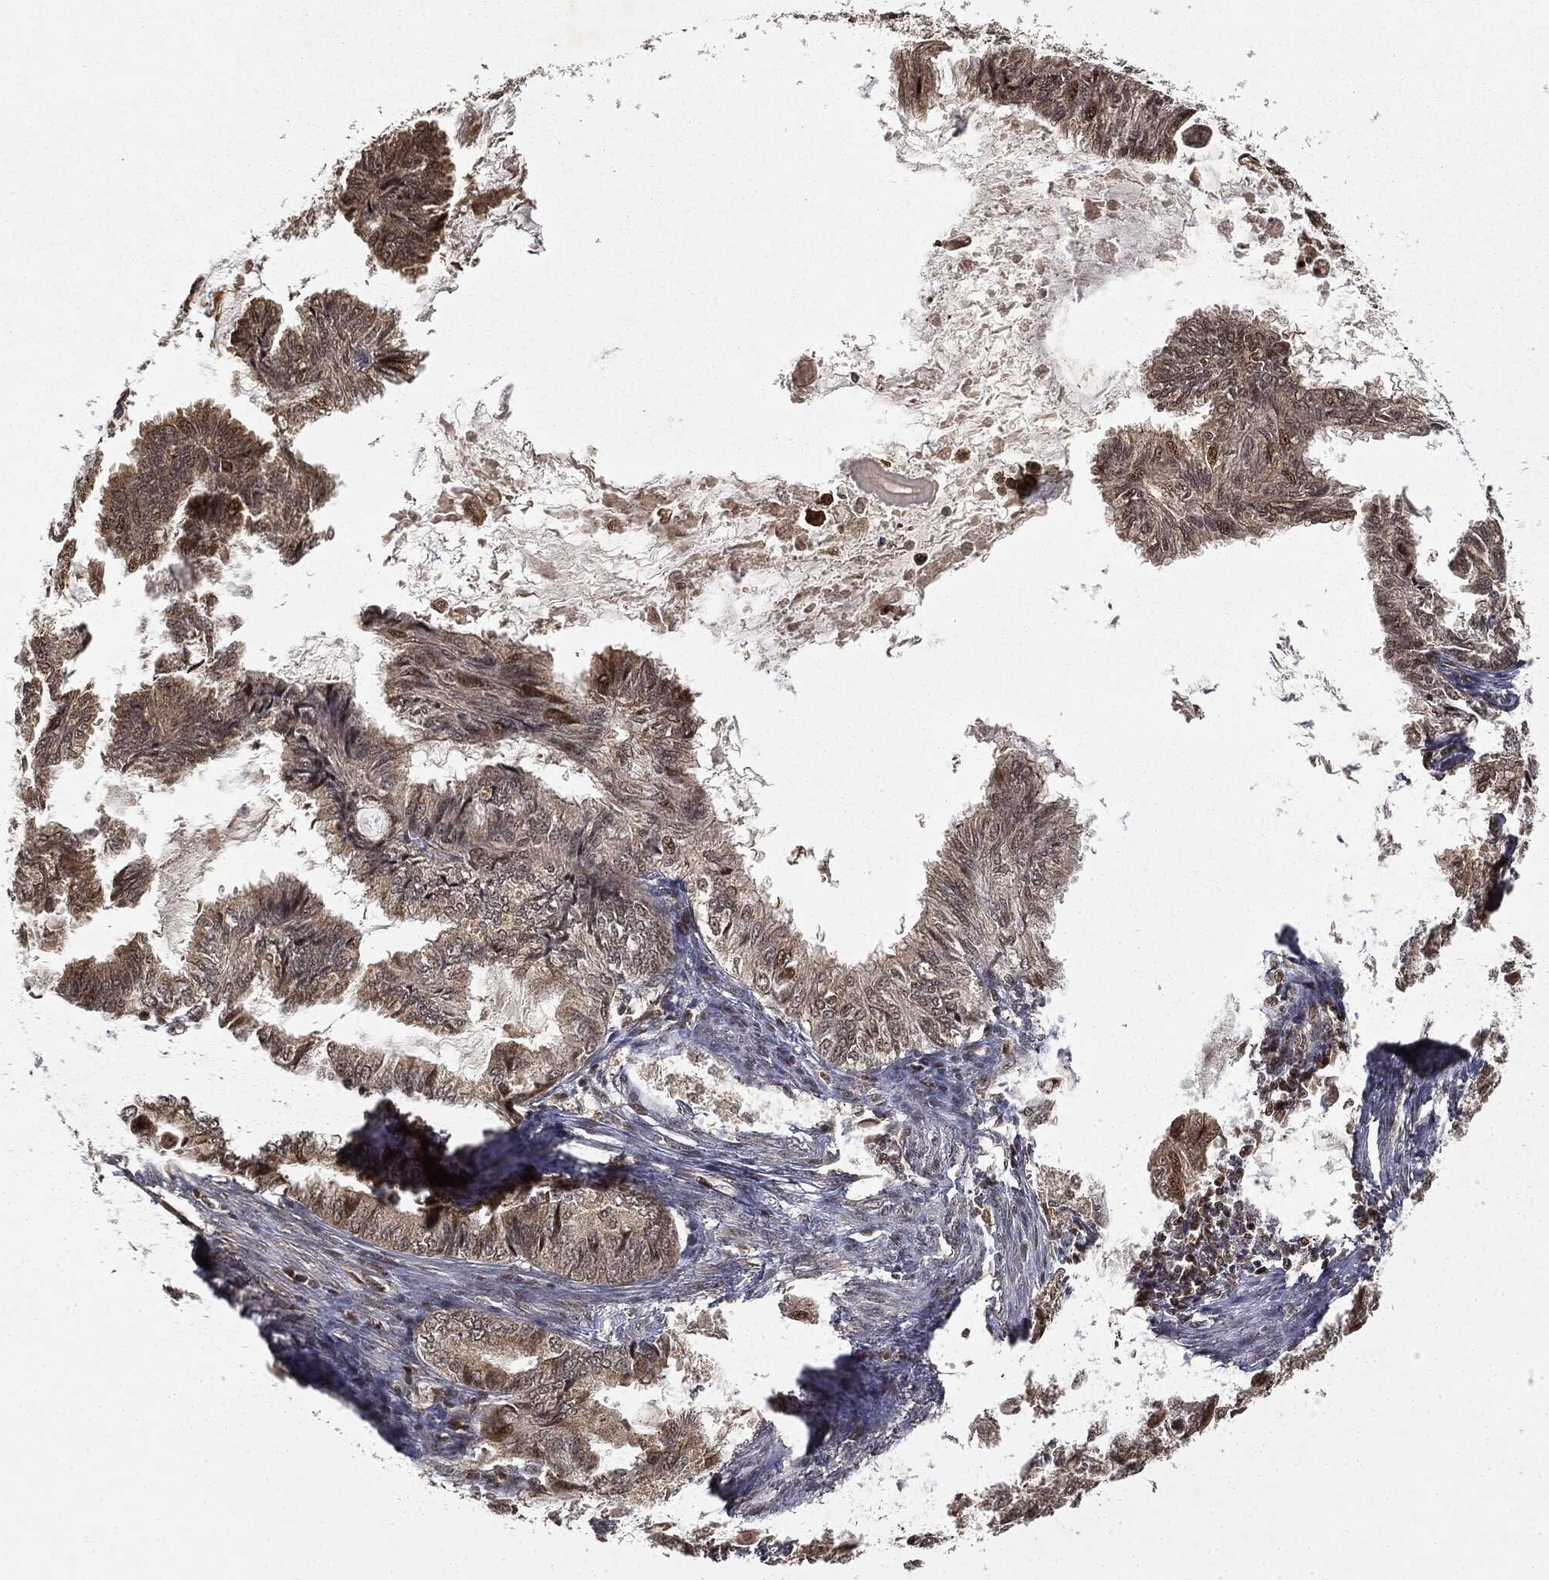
{"staining": {"intensity": "weak", "quantity": ">75%", "location": "cytoplasmic/membranous"}, "tissue": "endometrial cancer", "cell_type": "Tumor cells", "image_type": "cancer", "snomed": [{"axis": "morphology", "description": "Adenocarcinoma, NOS"}, {"axis": "topography", "description": "Endometrium"}], "caption": "An image of endometrial cancer (adenocarcinoma) stained for a protein exhibits weak cytoplasmic/membranous brown staining in tumor cells.", "gene": "ZNHIT6", "patient": {"sex": "female", "age": 86}}